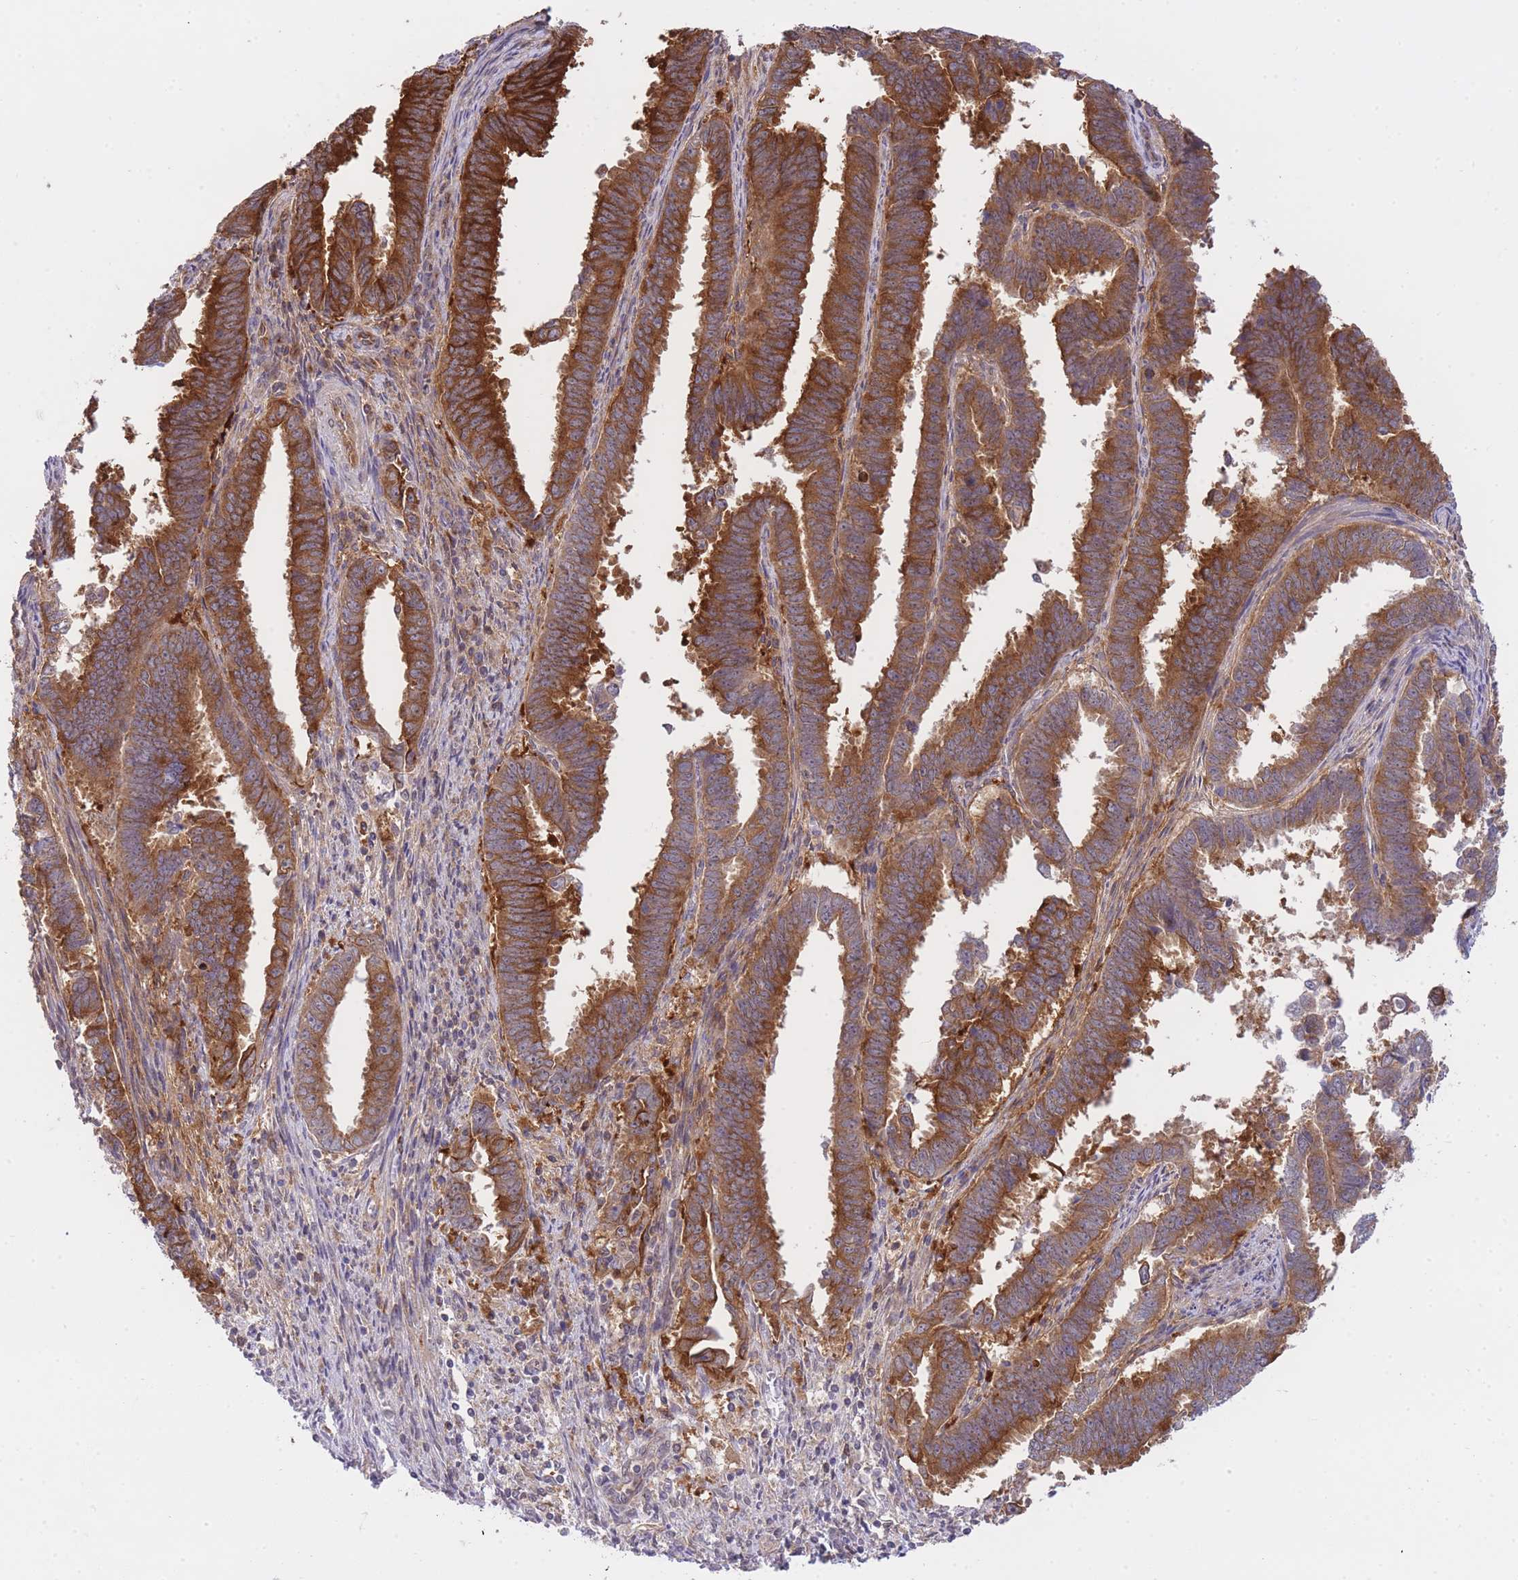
{"staining": {"intensity": "strong", "quantity": ">75%", "location": "cytoplasmic/membranous"}, "tissue": "endometrial cancer", "cell_type": "Tumor cells", "image_type": "cancer", "snomed": [{"axis": "morphology", "description": "Adenocarcinoma, NOS"}, {"axis": "topography", "description": "Endometrium"}], "caption": "Tumor cells exhibit strong cytoplasmic/membranous staining in about >75% of cells in endometrial cancer.", "gene": "EXOSC8", "patient": {"sex": "female", "age": 75}}